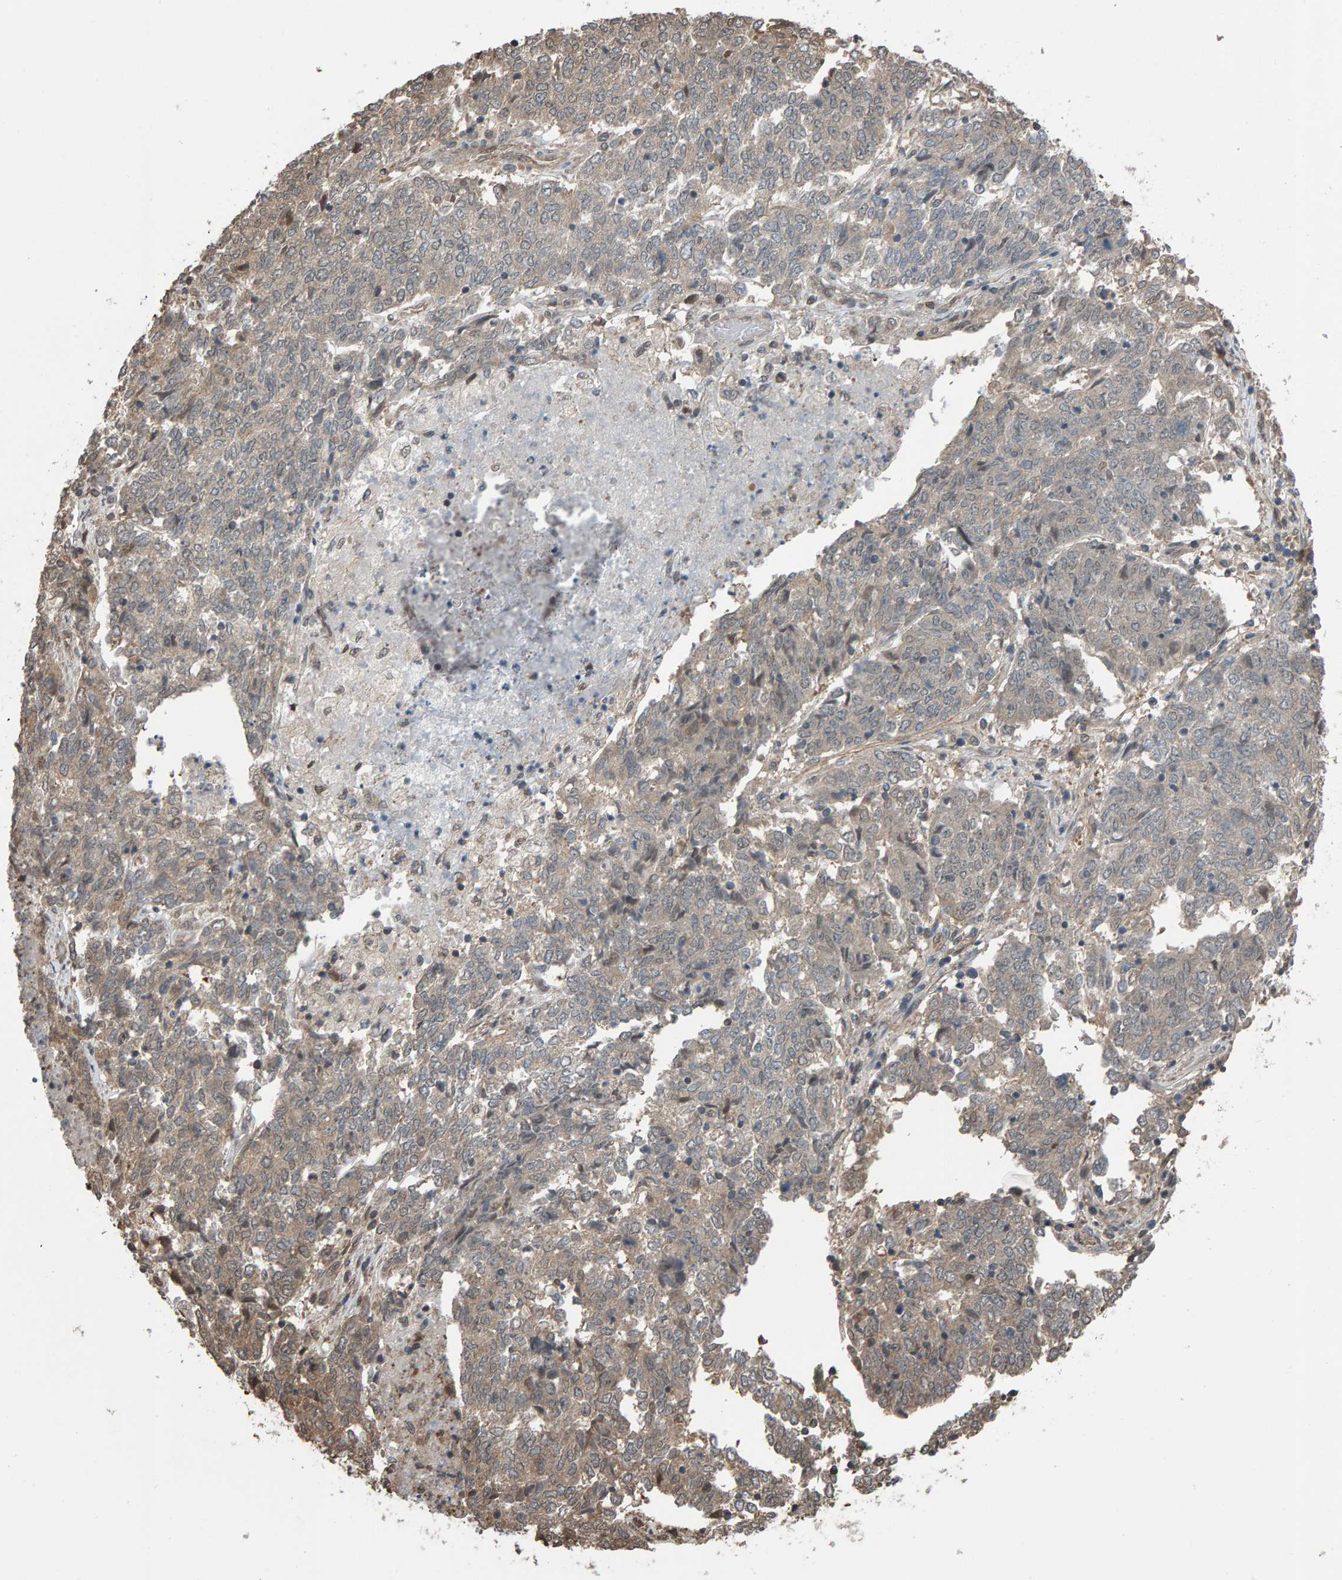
{"staining": {"intensity": "weak", "quantity": "25%-75%", "location": "cytoplasmic/membranous"}, "tissue": "endometrial cancer", "cell_type": "Tumor cells", "image_type": "cancer", "snomed": [{"axis": "morphology", "description": "Adenocarcinoma, NOS"}, {"axis": "topography", "description": "Endometrium"}], "caption": "Protein expression analysis of endometrial adenocarcinoma exhibits weak cytoplasmic/membranous expression in approximately 25%-75% of tumor cells. The staining is performed using DAB (3,3'-diaminobenzidine) brown chromogen to label protein expression. The nuclei are counter-stained blue using hematoxylin.", "gene": "COASY", "patient": {"sex": "female", "age": 80}}